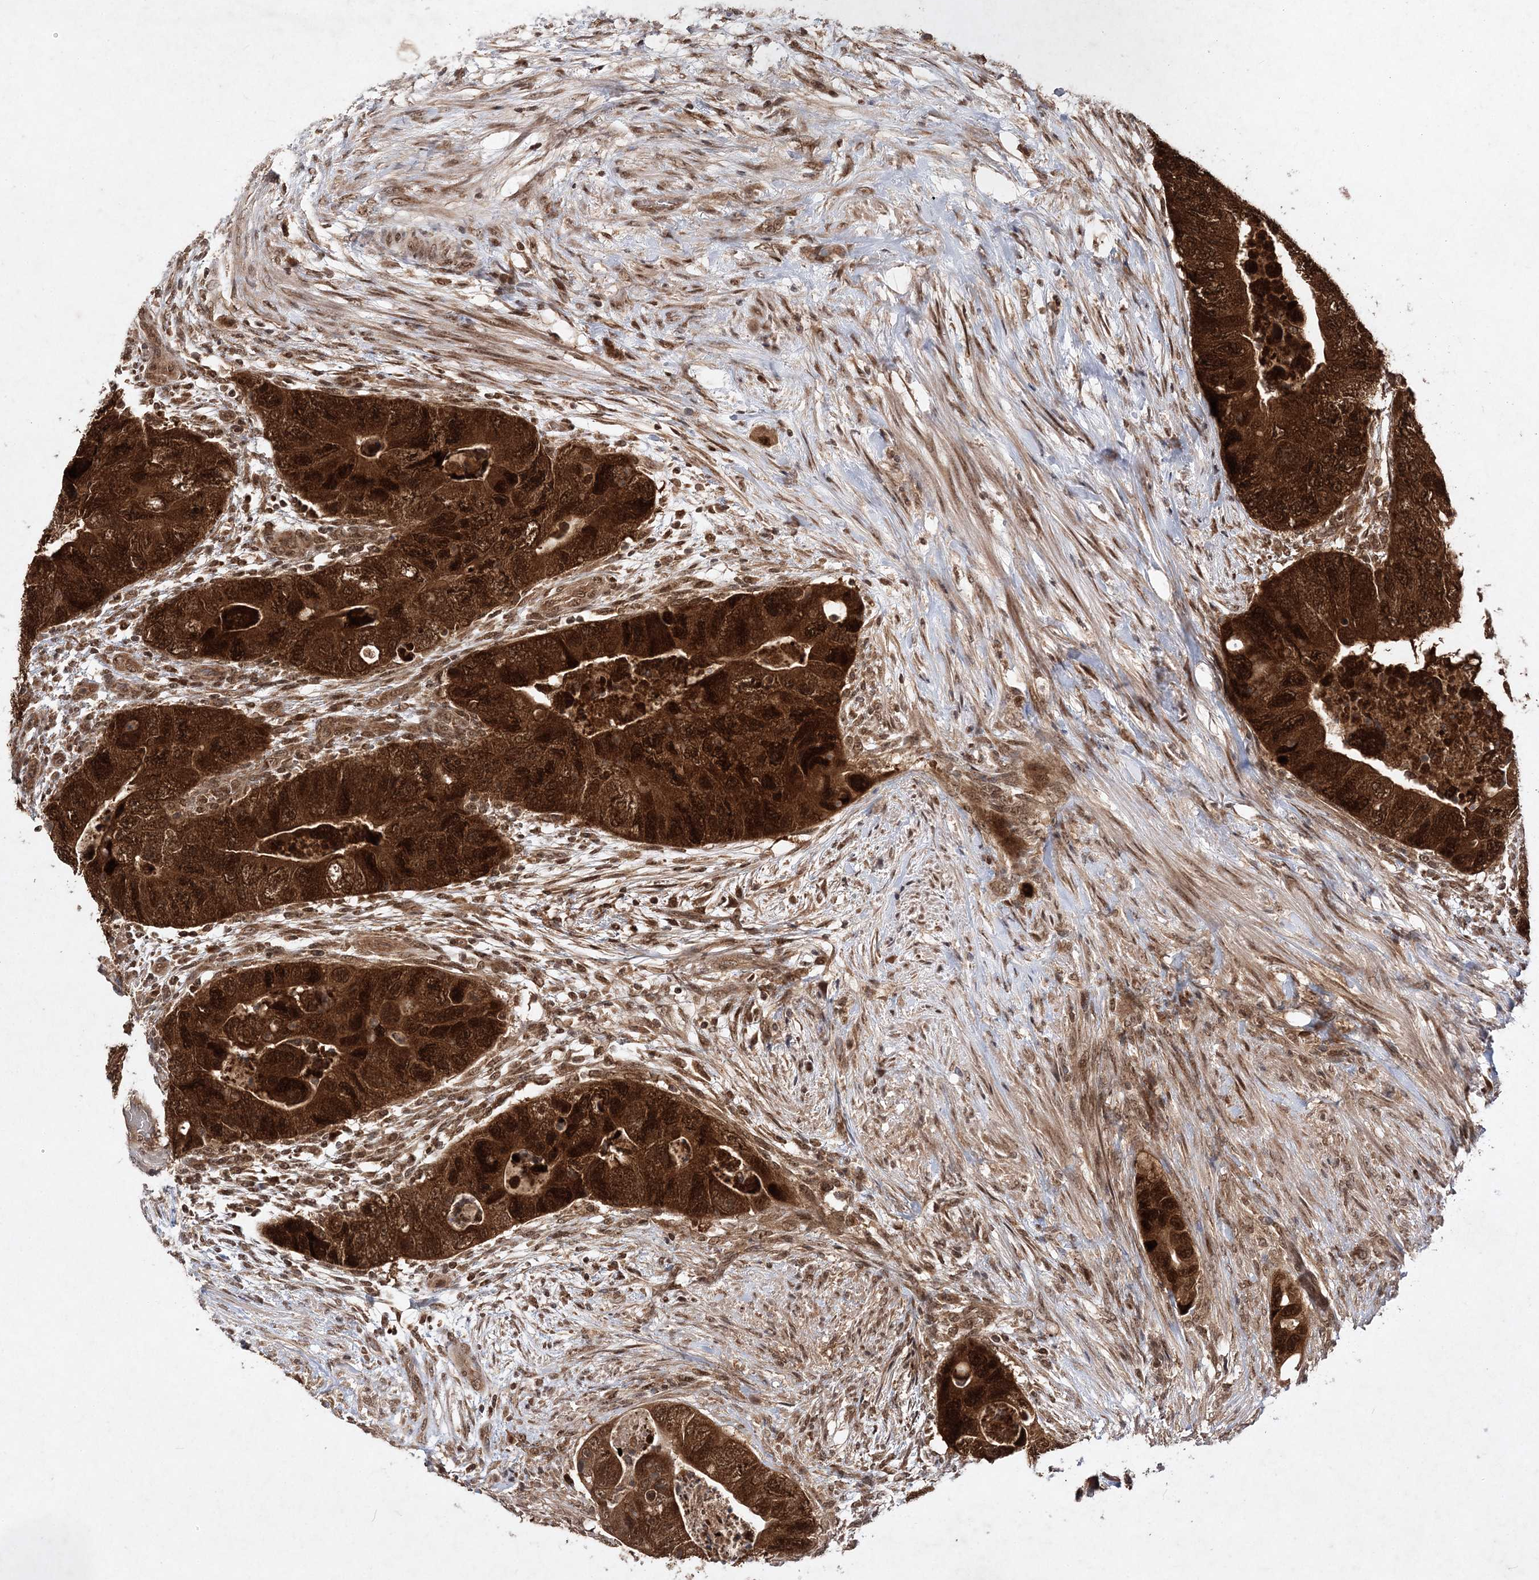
{"staining": {"intensity": "strong", "quantity": ">75%", "location": "cytoplasmic/membranous,nuclear"}, "tissue": "colorectal cancer", "cell_type": "Tumor cells", "image_type": "cancer", "snomed": [{"axis": "morphology", "description": "Adenocarcinoma, NOS"}, {"axis": "topography", "description": "Rectum"}], "caption": "DAB (3,3'-diaminobenzidine) immunohistochemical staining of colorectal cancer reveals strong cytoplasmic/membranous and nuclear protein positivity in approximately >75% of tumor cells.", "gene": "NIF3L1", "patient": {"sex": "male", "age": 63}}